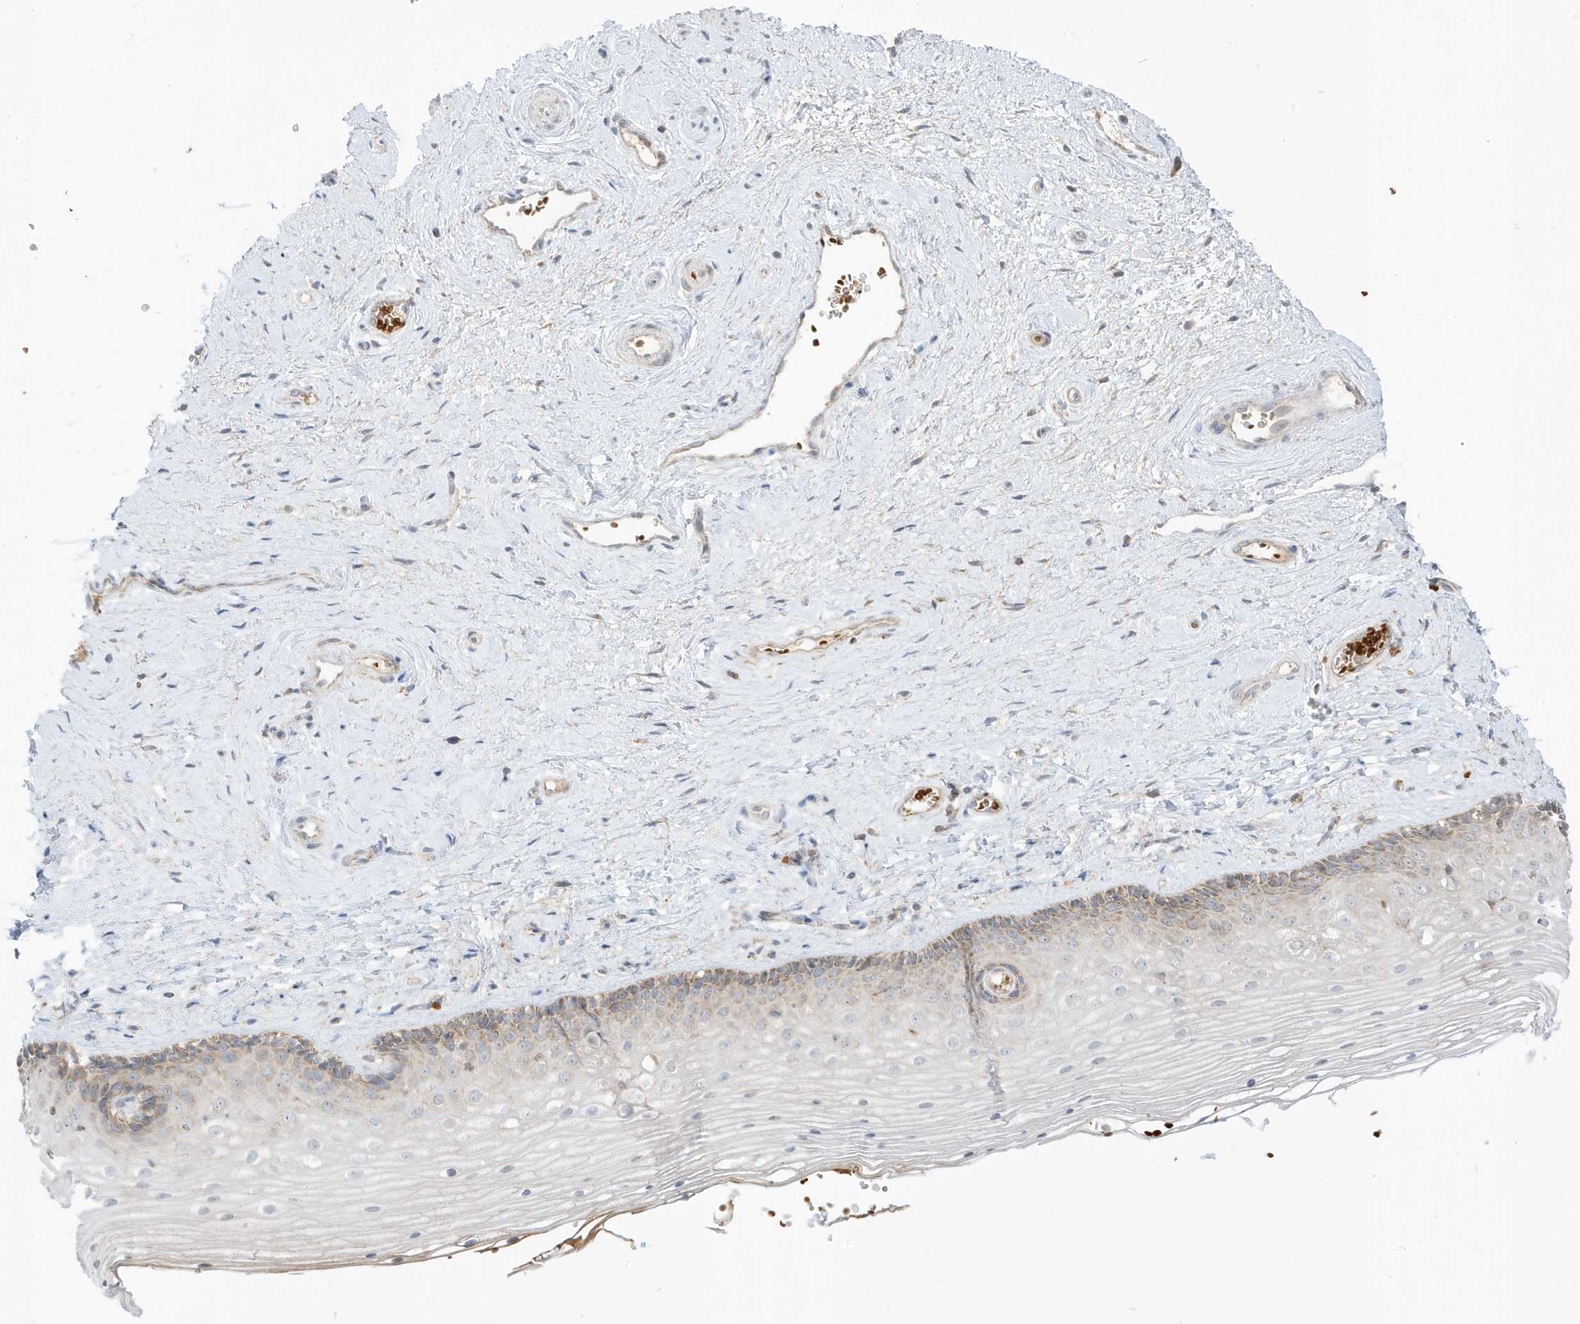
{"staining": {"intensity": "weak", "quantity": "<25%", "location": "cytoplasmic/membranous"}, "tissue": "vagina", "cell_type": "Squamous epithelial cells", "image_type": "normal", "snomed": [{"axis": "morphology", "description": "Normal tissue, NOS"}, {"axis": "topography", "description": "Vagina"}], "caption": "Immunohistochemistry (IHC) photomicrograph of benign vagina: human vagina stained with DAB displays no significant protein staining in squamous epithelial cells.", "gene": "NPPC", "patient": {"sex": "female", "age": 46}}